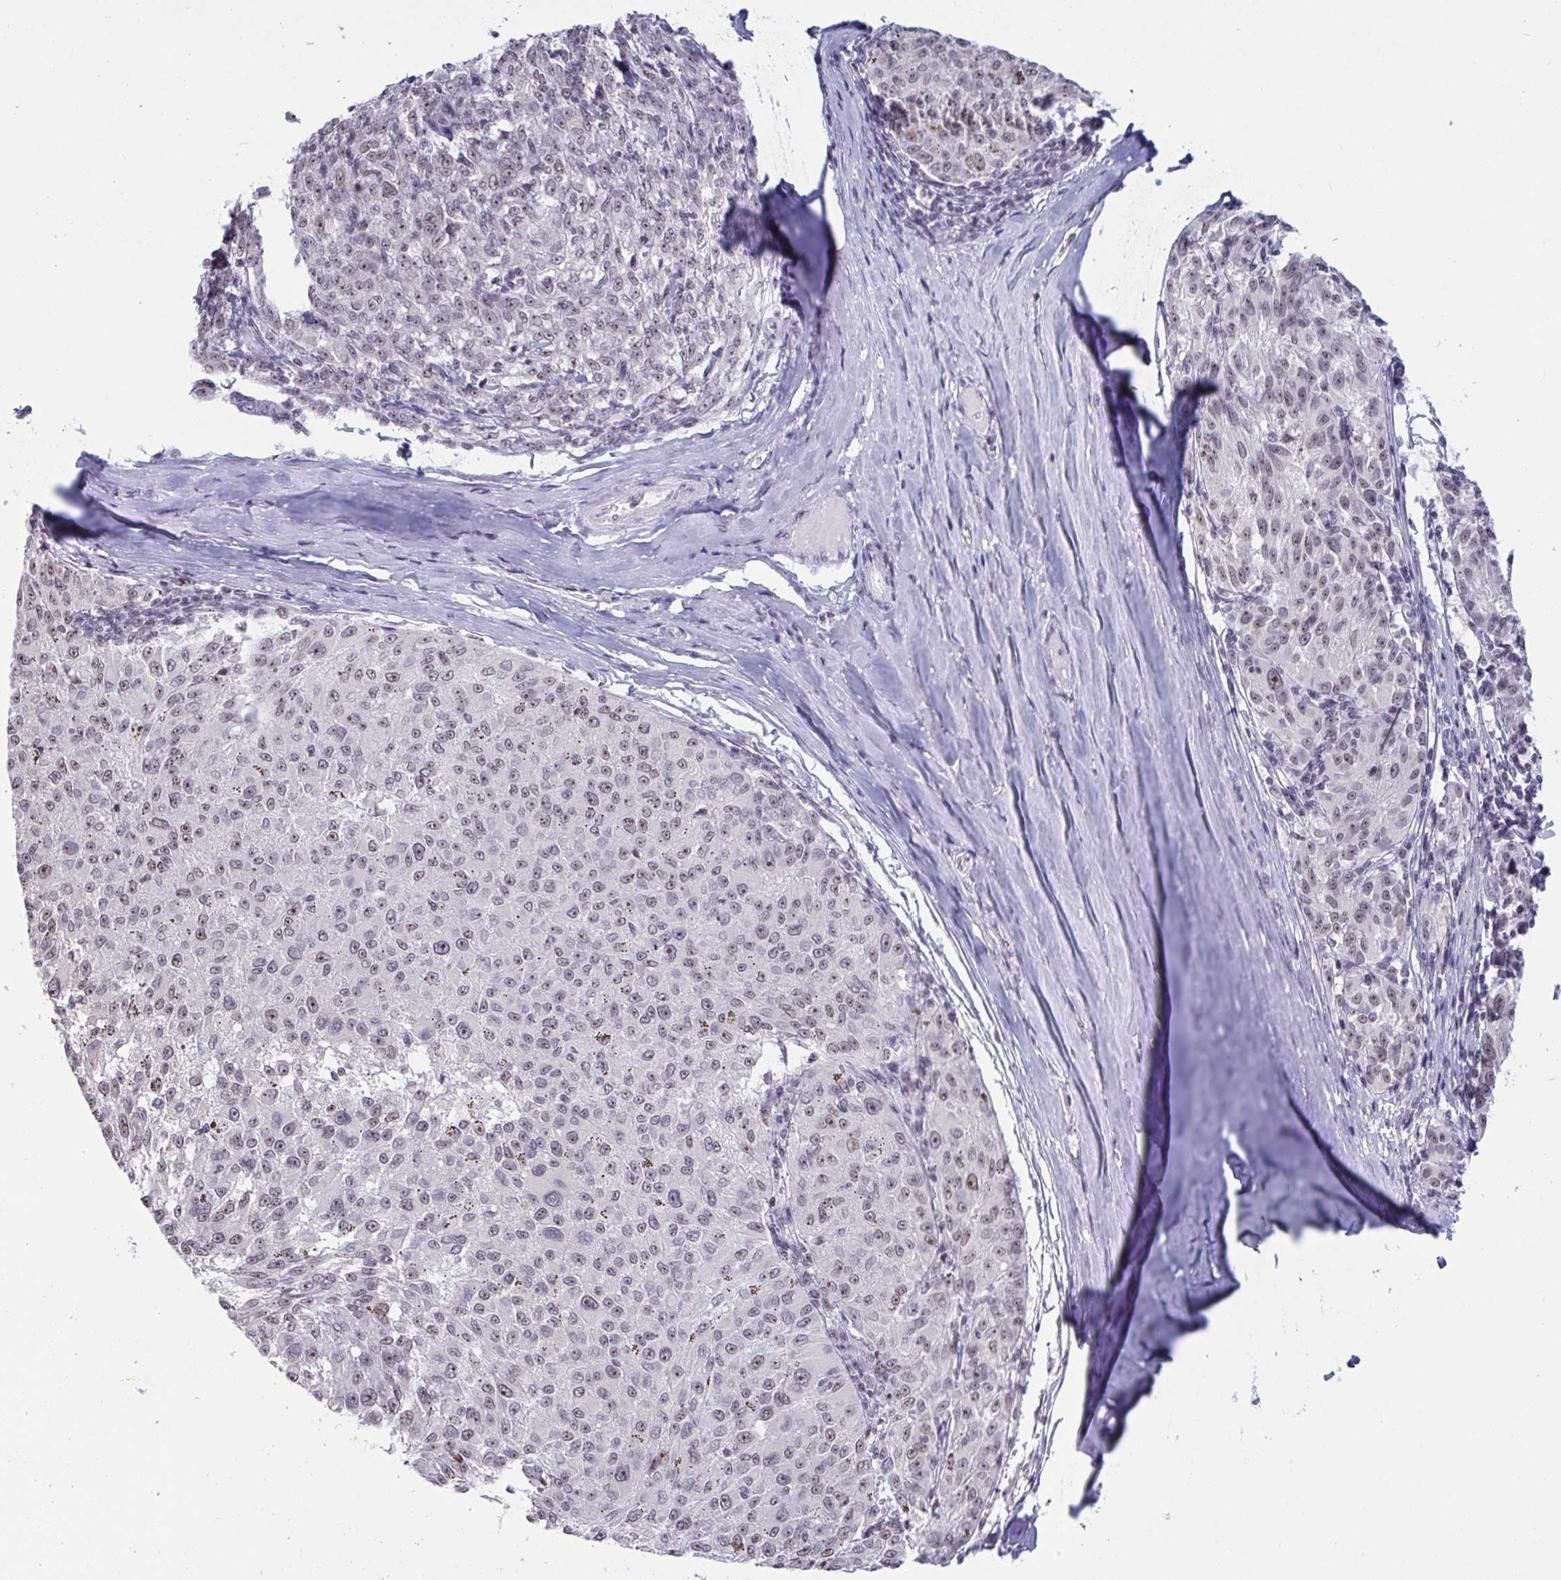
{"staining": {"intensity": "moderate", "quantity": "25%-75%", "location": "nuclear"}, "tissue": "melanoma", "cell_type": "Tumor cells", "image_type": "cancer", "snomed": [{"axis": "morphology", "description": "Malignant melanoma, NOS"}, {"axis": "topography", "description": "Skin"}], "caption": "Immunohistochemical staining of malignant melanoma shows medium levels of moderate nuclear protein expression in approximately 25%-75% of tumor cells.", "gene": "SUPT16H", "patient": {"sex": "female", "age": 72}}